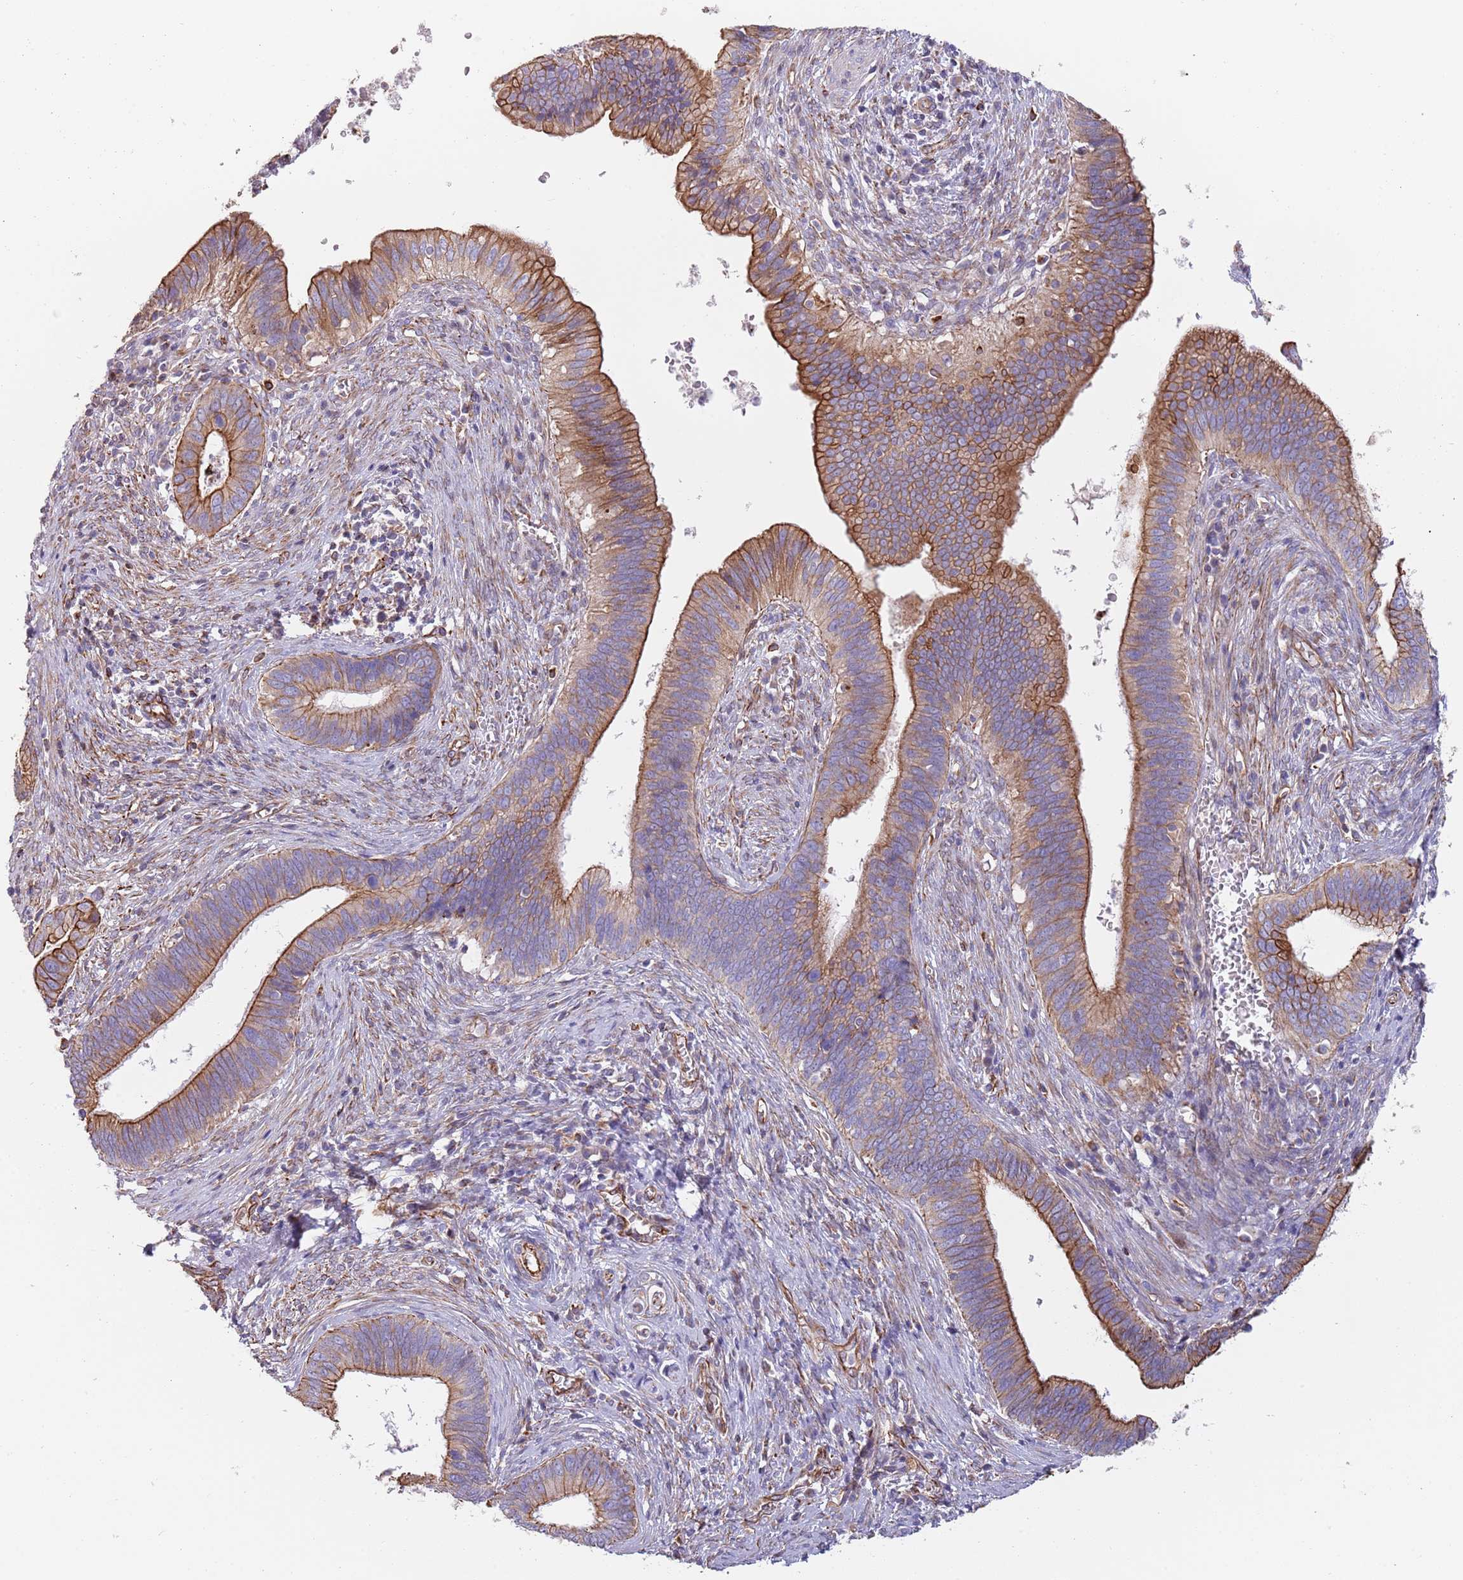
{"staining": {"intensity": "strong", "quantity": "25%-75%", "location": "cytoplasmic/membranous"}, "tissue": "cervical cancer", "cell_type": "Tumor cells", "image_type": "cancer", "snomed": [{"axis": "morphology", "description": "Adenocarcinoma, NOS"}, {"axis": "topography", "description": "Cervix"}], "caption": "About 25%-75% of tumor cells in cervical cancer demonstrate strong cytoplasmic/membranous protein staining as visualized by brown immunohistochemical staining.", "gene": "MOGAT1", "patient": {"sex": "female", "age": 42}}